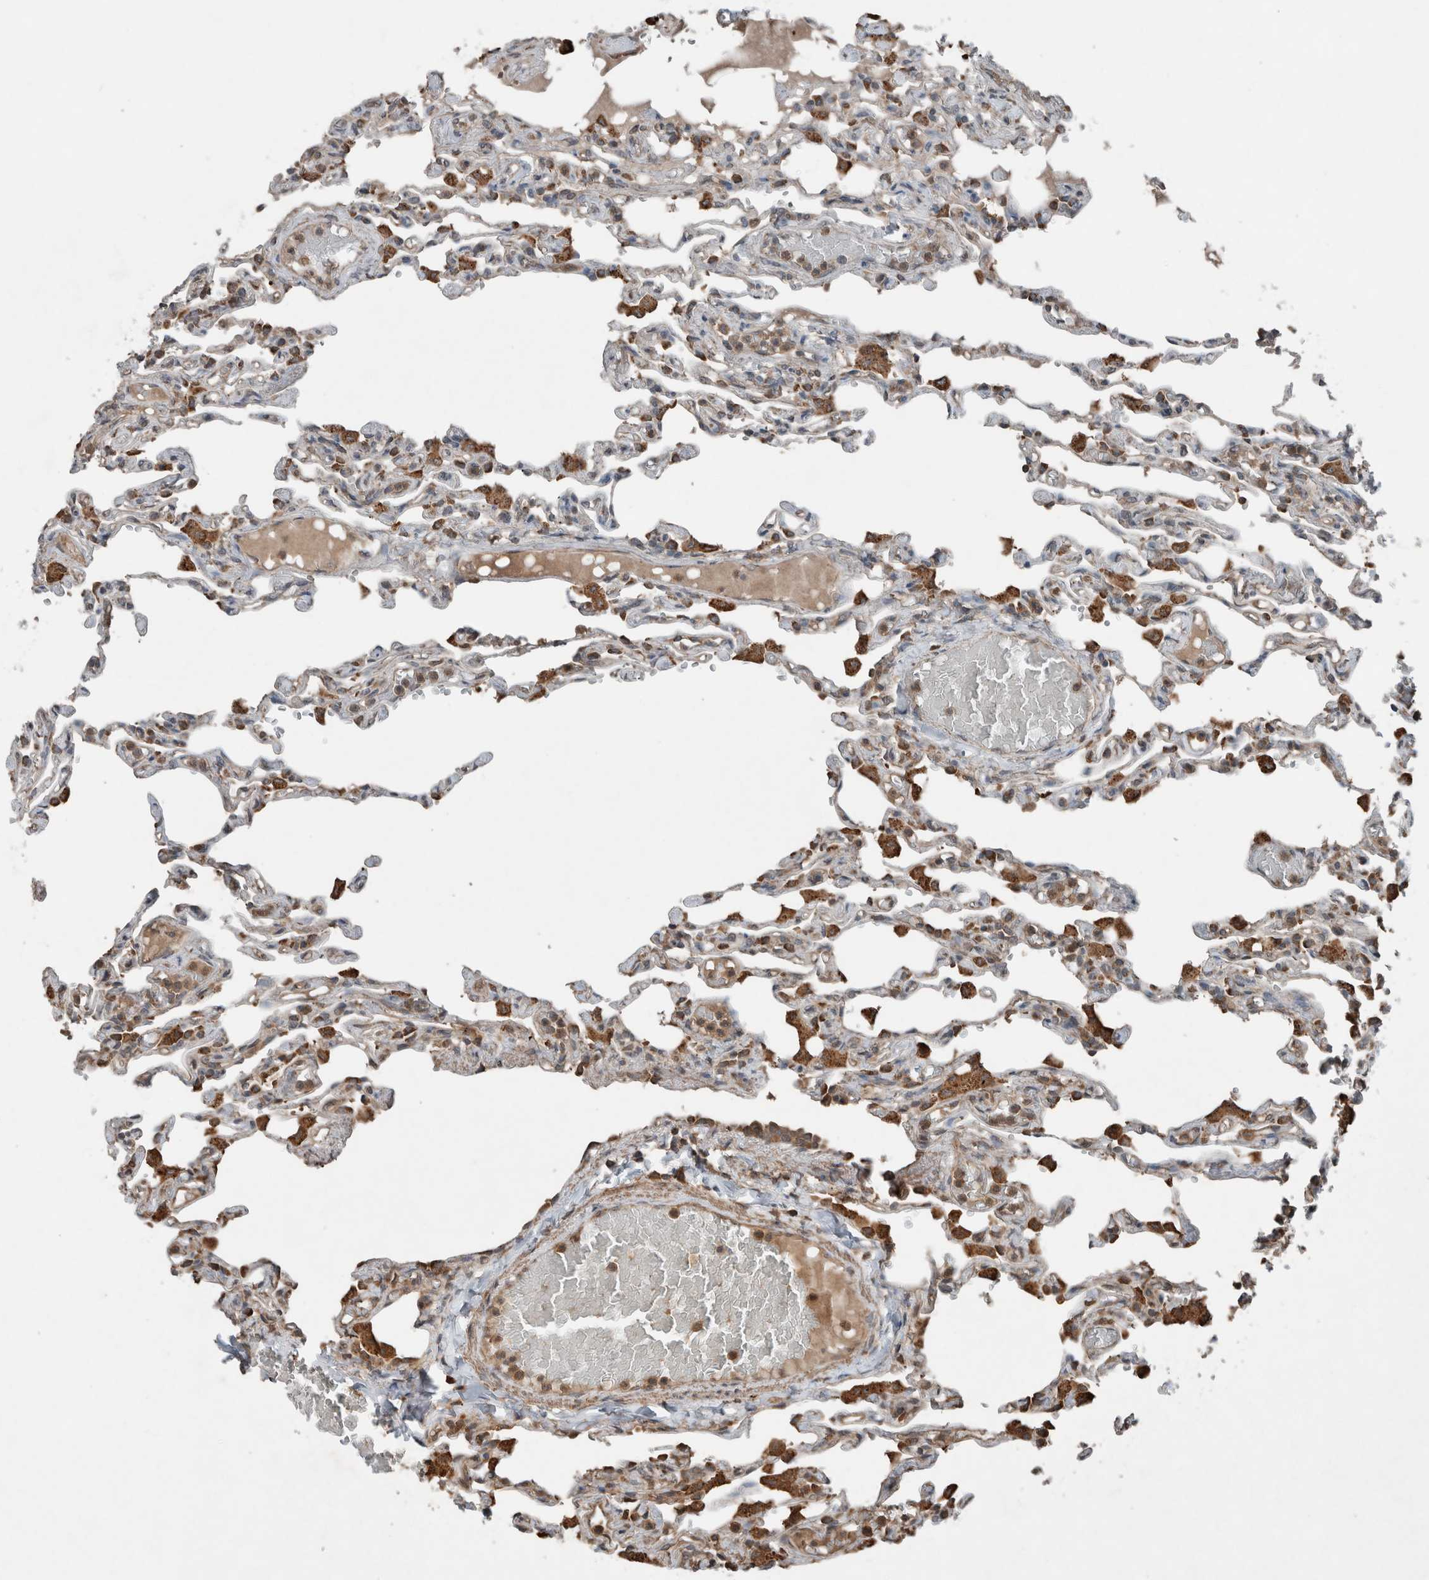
{"staining": {"intensity": "weak", "quantity": "<25%", "location": "cytoplasmic/membranous"}, "tissue": "lung", "cell_type": "Alveolar cells", "image_type": "normal", "snomed": [{"axis": "morphology", "description": "Normal tissue, NOS"}, {"axis": "topography", "description": "Lung"}], "caption": "Alveolar cells show no significant staining in benign lung. (Stains: DAB IHC with hematoxylin counter stain, Microscopy: brightfield microscopy at high magnification).", "gene": "KLK14", "patient": {"sex": "male", "age": 21}}